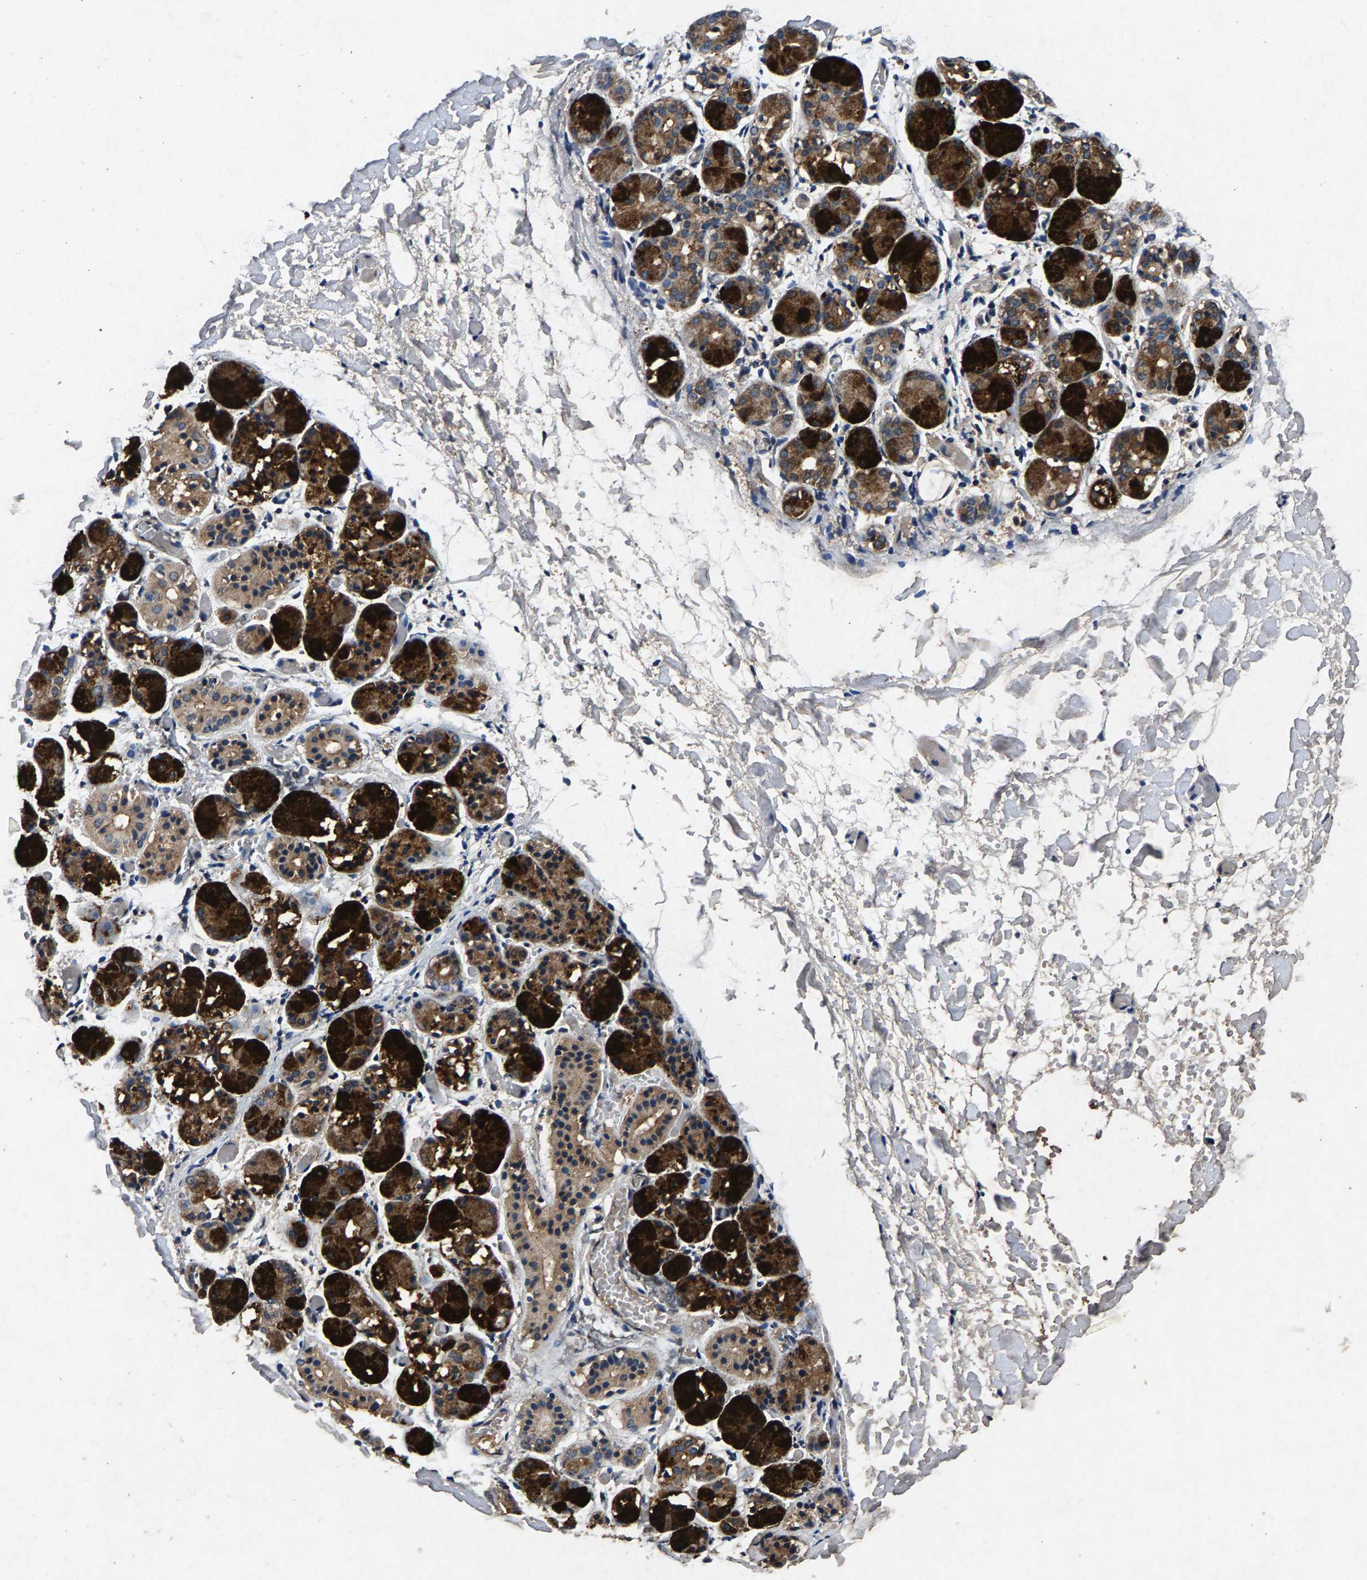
{"staining": {"intensity": "strong", "quantity": ">75%", "location": "cytoplasmic/membranous"}, "tissue": "salivary gland", "cell_type": "Glandular cells", "image_type": "normal", "snomed": [{"axis": "morphology", "description": "Normal tissue, NOS"}, {"axis": "topography", "description": "Salivary gland"}], "caption": "Brown immunohistochemical staining in unremarkable human salivary gland displays strong cytoplasmic/membranous staining in approximately >75% of glandular cells.", "gene": "PPP1CC", "patient": {"sex": "female", "age": 24}}